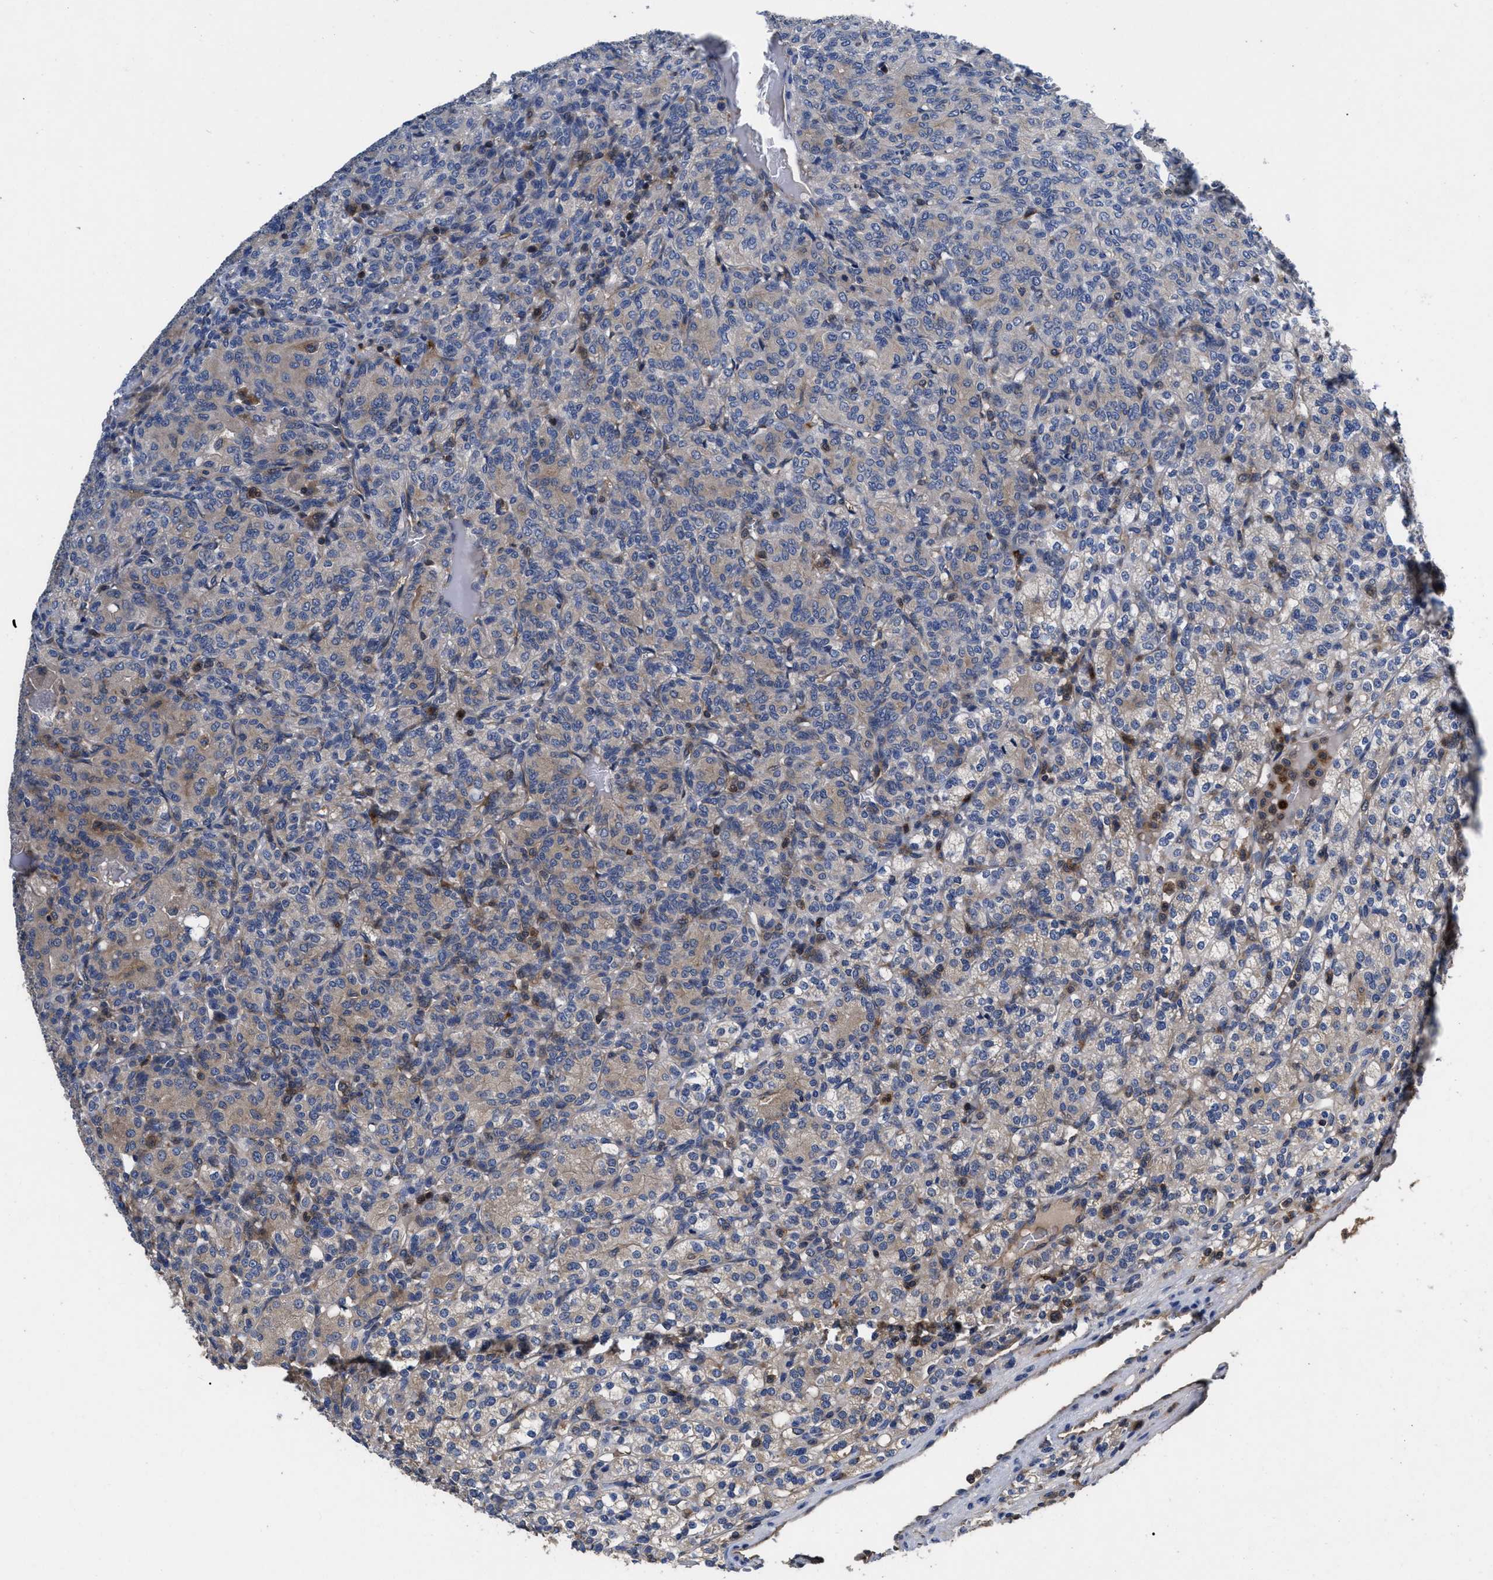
{"staining": {"intensity": "weak", "quantity": "25%-75%", "location": "cytoplasmic/membranous"}, "tissue": "renal cancer", "cell_type": "Tumor cells", "image_type": "cancer", "snomed": [{"axis": "morphology", "description": "Adenocarcinoma, NOS"}, {"axis": "topography", "description": "Kidney"}], "caption": "Weak cytoplasmic/membranous expression for a protein is identified in approximately 25%-75% of tumor cells of renal cancer using IHC.", "gene": "YBEY", "patient": {"sex": "male", "age": 77}}